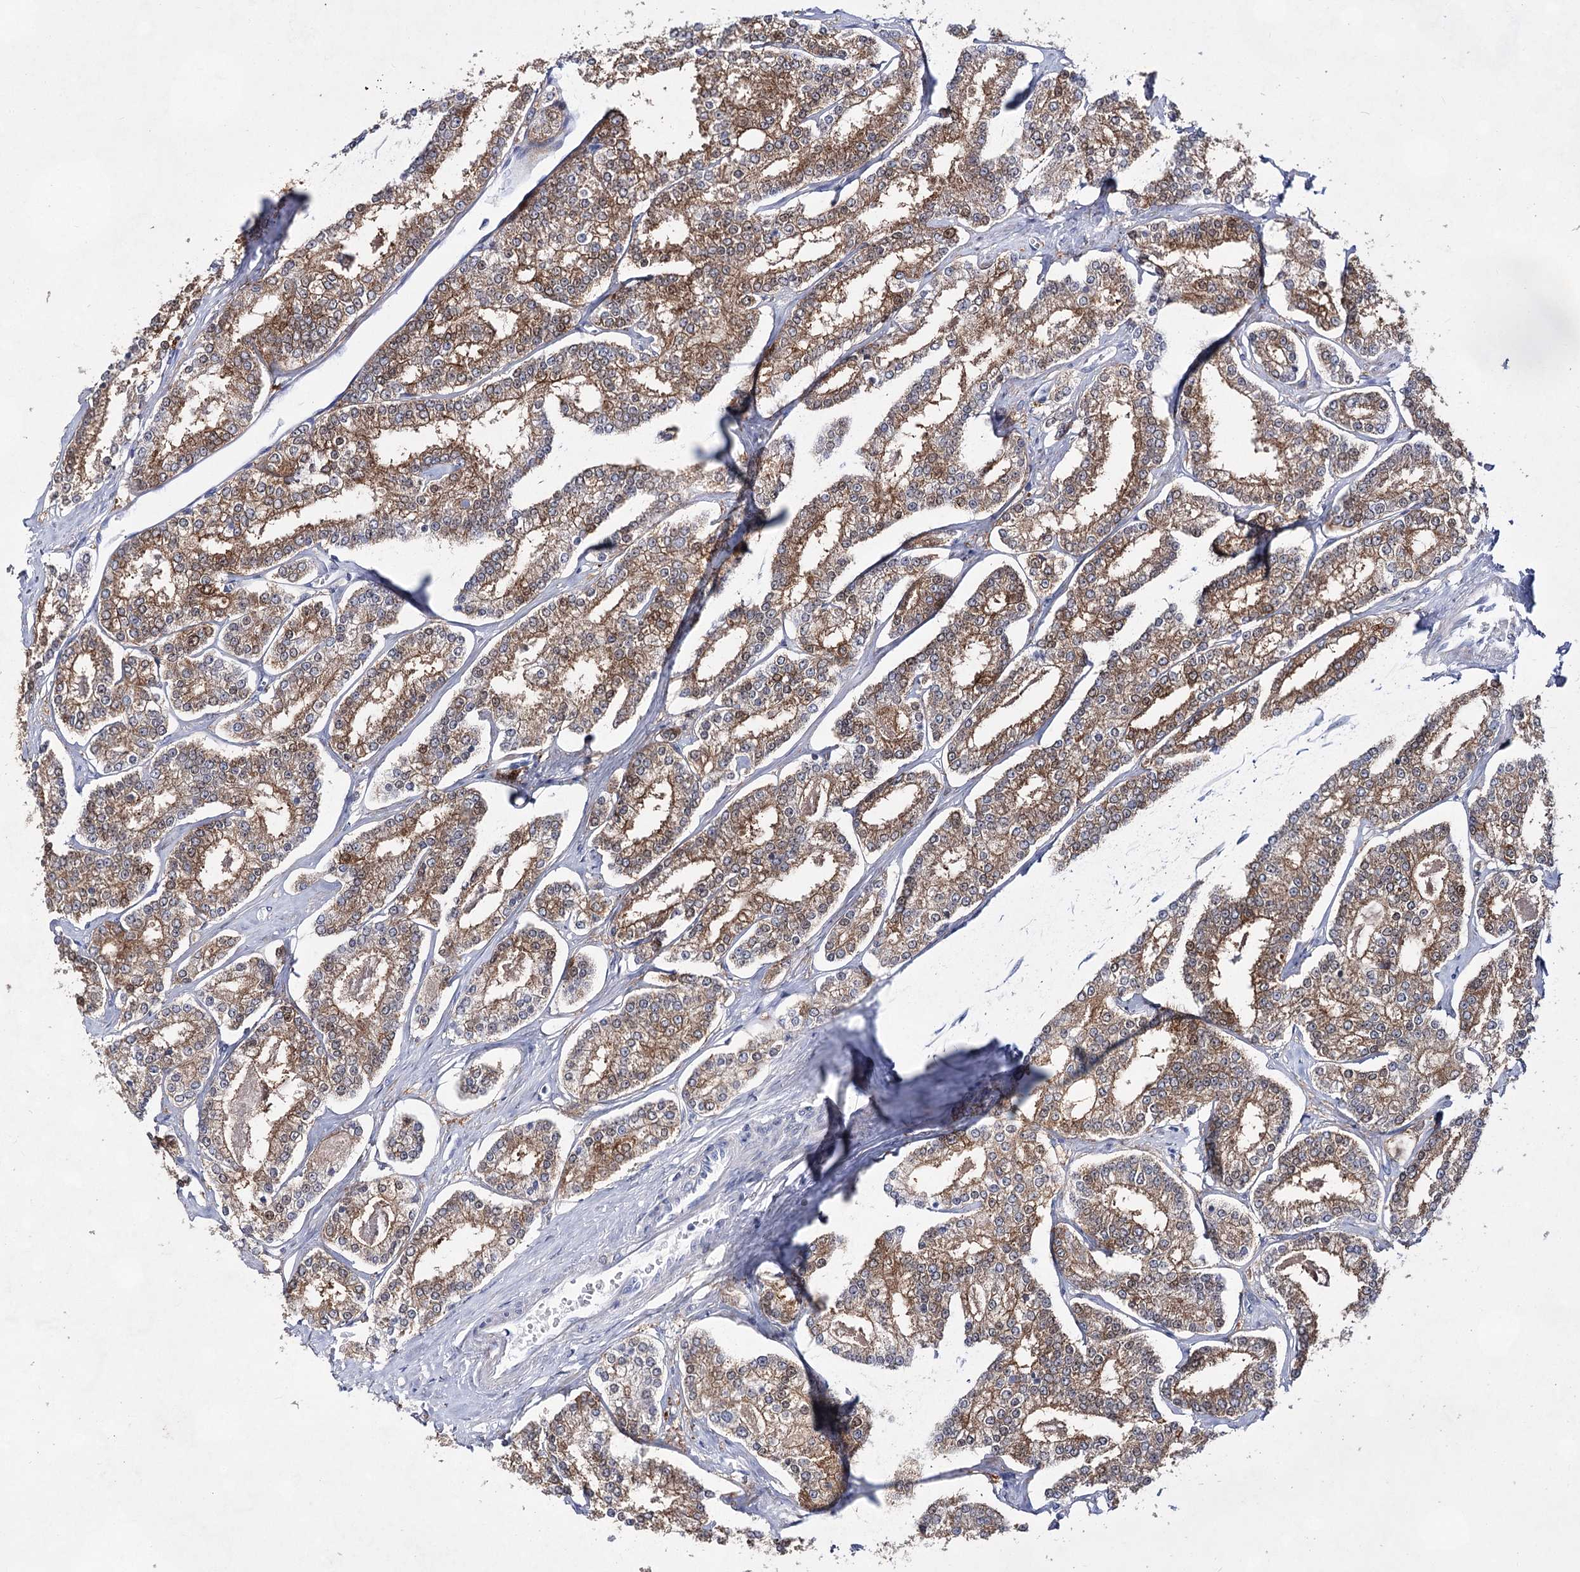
{"staining": {"intensity": "moderate", "quantity": ">75%", "location": "cytoplasmic/membranous"}, "tissue": "prostate cancer", "cell_type": "Tumor cells", "image_type": "cancer", "snomed": [{"axis": "morphology", "description": "Normal tissue, NOS"}, {"axis": "morphology", "description": "Adenocarcinoma, High grade"}, {"axis": "topography", "description": "Prostate"}], "caption": "An immunohistochemistry image of tumor tissue is shown. Protein staining in brown shows moderate cytoplasmic/membranous positivity in prostate cancer within tumor cells.", "gene": "UGDH", "patient": {"sex": "male", "age": 83}}